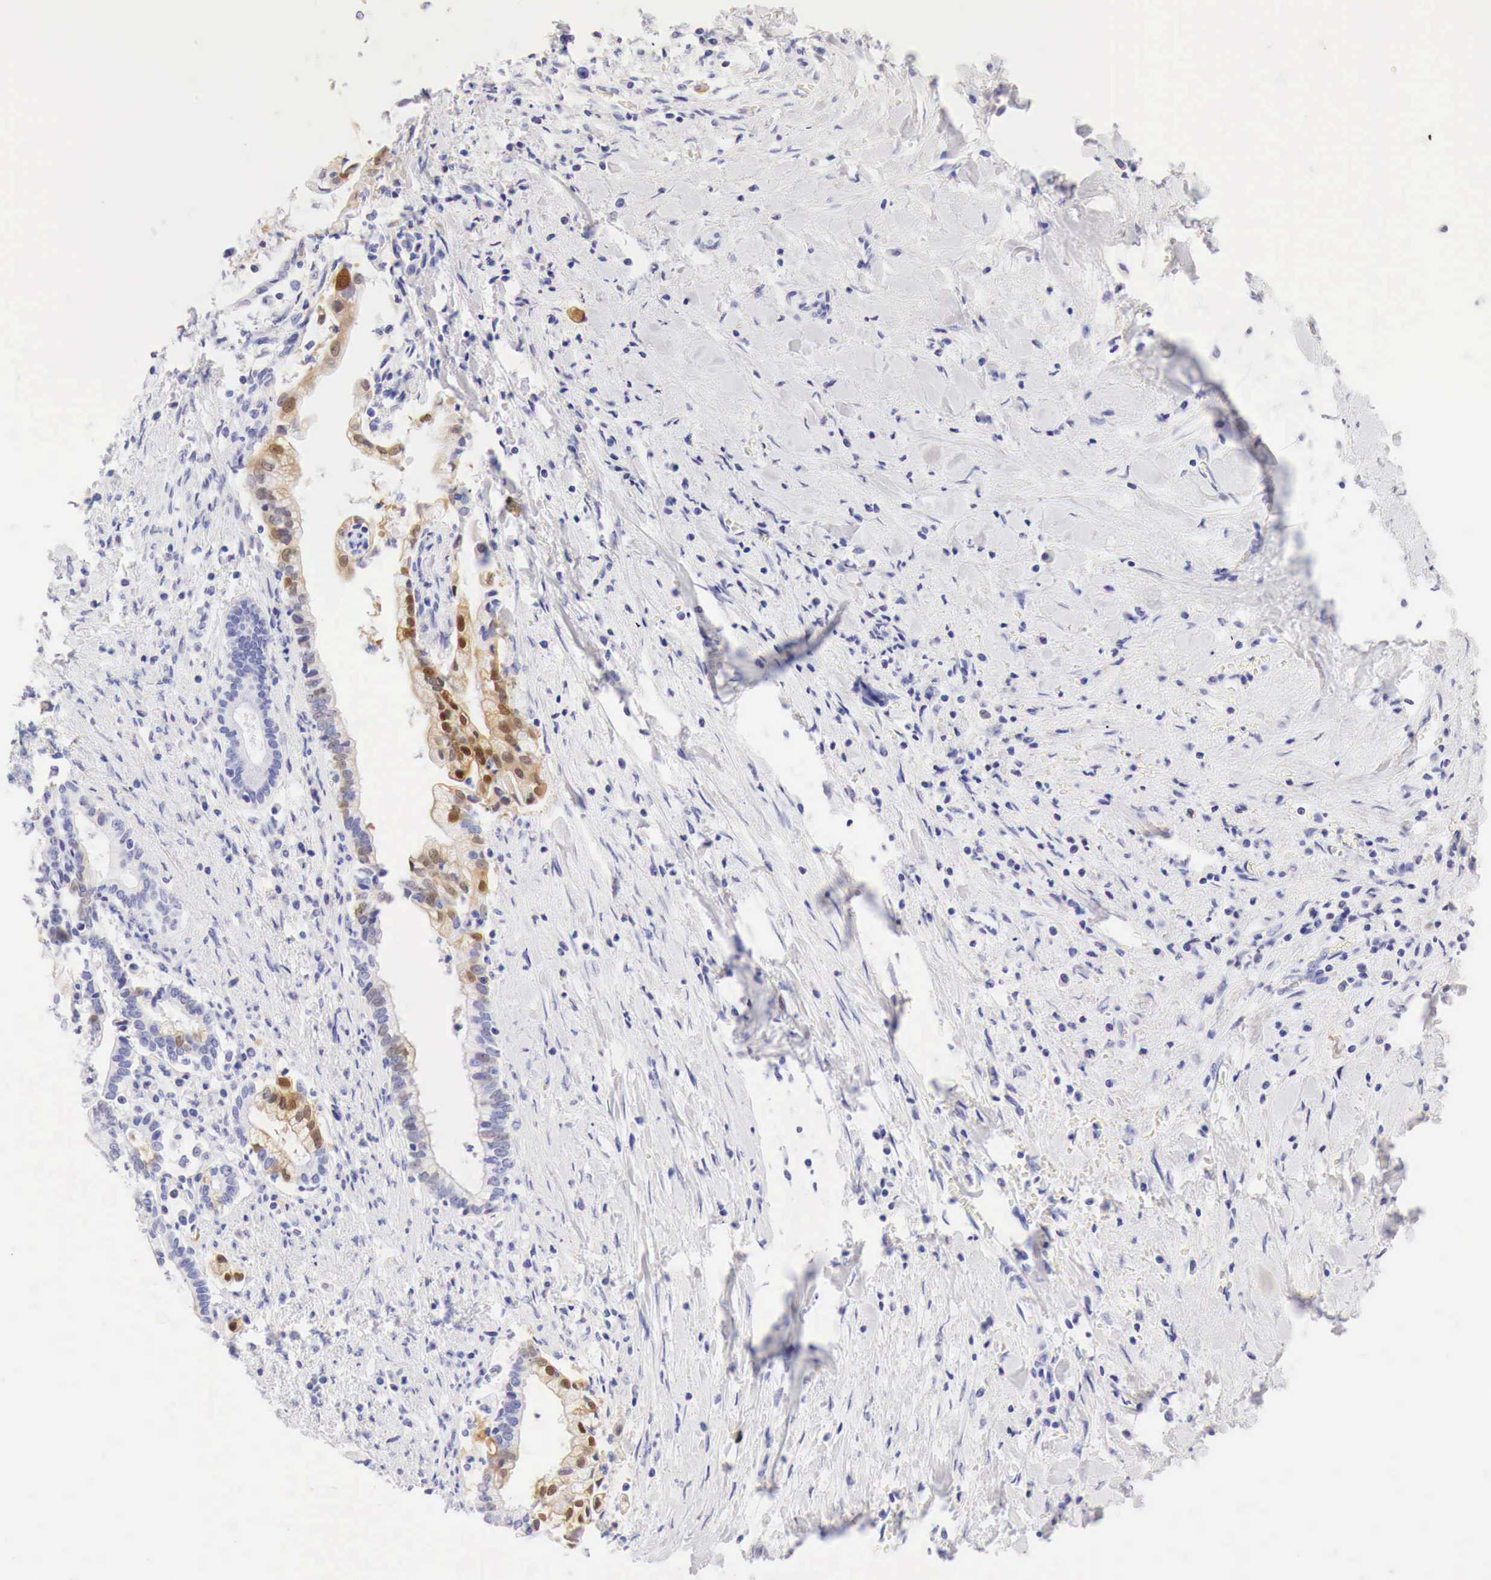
{"staining": {"intensity": "moderate", "quantity": "<25%", "location": "cytoplasmic/membranous,nuclear"}, "tissue": "liver cancer", "cell_type": "Tumor cells", "image_type": "cancer", "snomed": [{"axis": "morphology", "description": "Cholangiocarcinoma"}, {"axis": "topography", "description": "Liver"}], "caption": "Protein expression analysis of cholangiocarcinoma (liver) shows moderate cytoplasmic/membranous and nuclear positivity in approximately <25% of tumor cells.", "gene": "CDKN2A", "patient": {"sex": "male", "age": 57}}